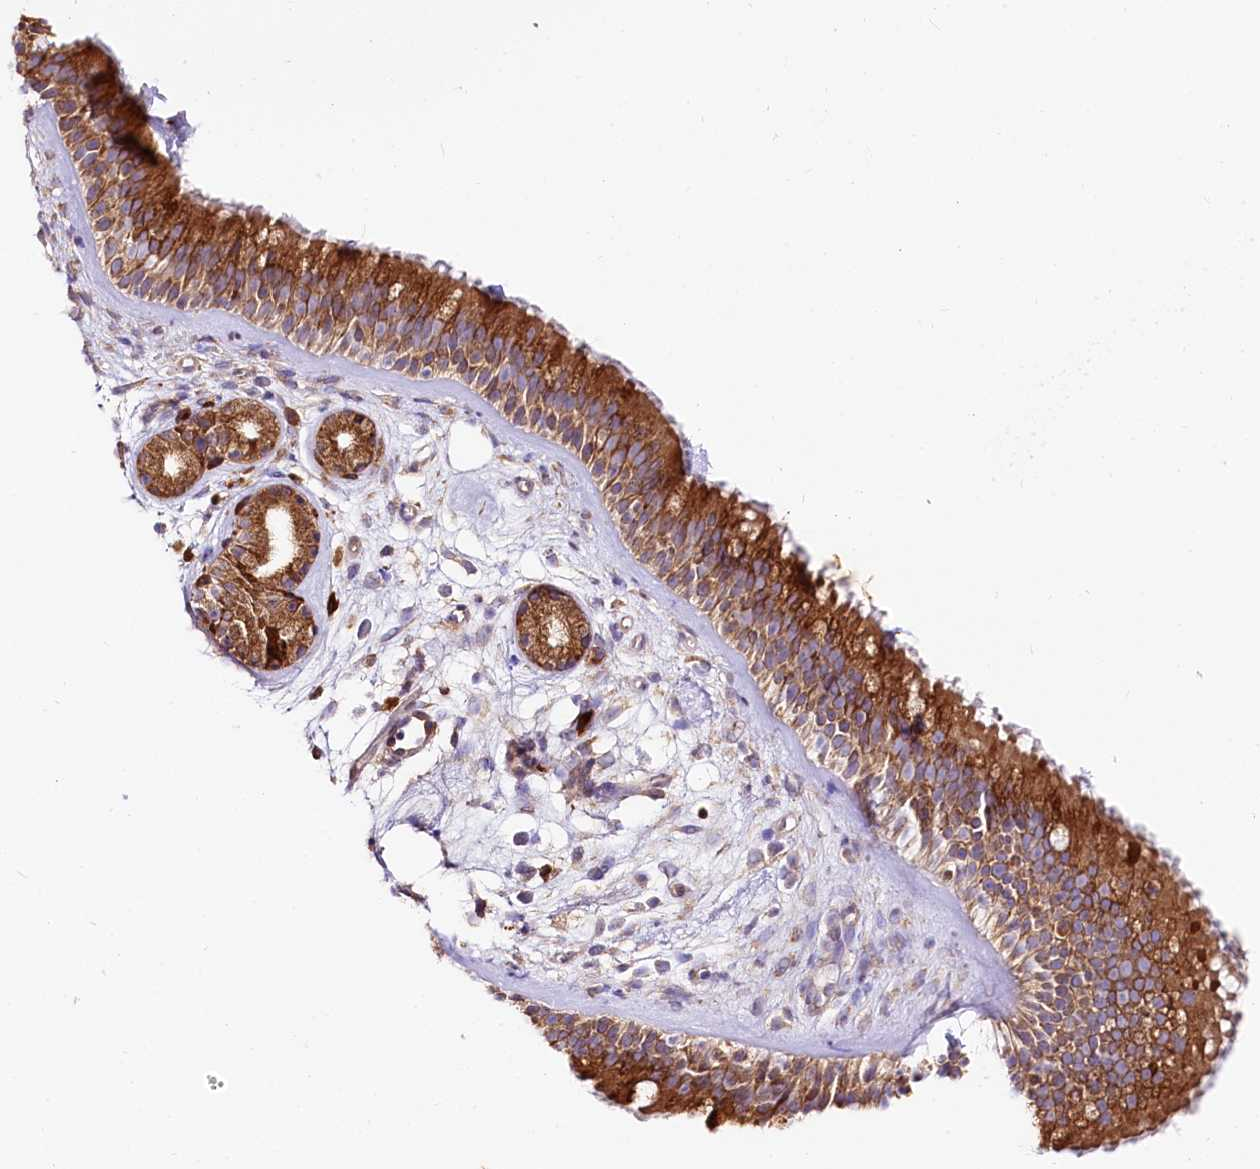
{"staining": {"intensity": "strong", "quantity": ">75%", "location": "cytoplasmic/membranous"}, "tissue": "nasopharynx", "cell_type": "Respiratory epithelial cells", "image_type": "normal", "snomed": [{"axis": "morphology", "description": "Normal tissue, NOS"}, {"axis": "morphology", "description": "Inflammation, NOS"}, {"axis": "morphology", "description": "Malignant melanoma, Metastatic site"}, {"axis": "topography", "description": "Nasopharynx"}], "caption": "Strong cytoplasmic/membranous expression for a protein is appreciated in approximately >75% of respiratory epithelial cells of benign nasopharynx using immunohistochemistry.", "gene": "CNPY2", "patient": {"sex": "male", "age": 70}}